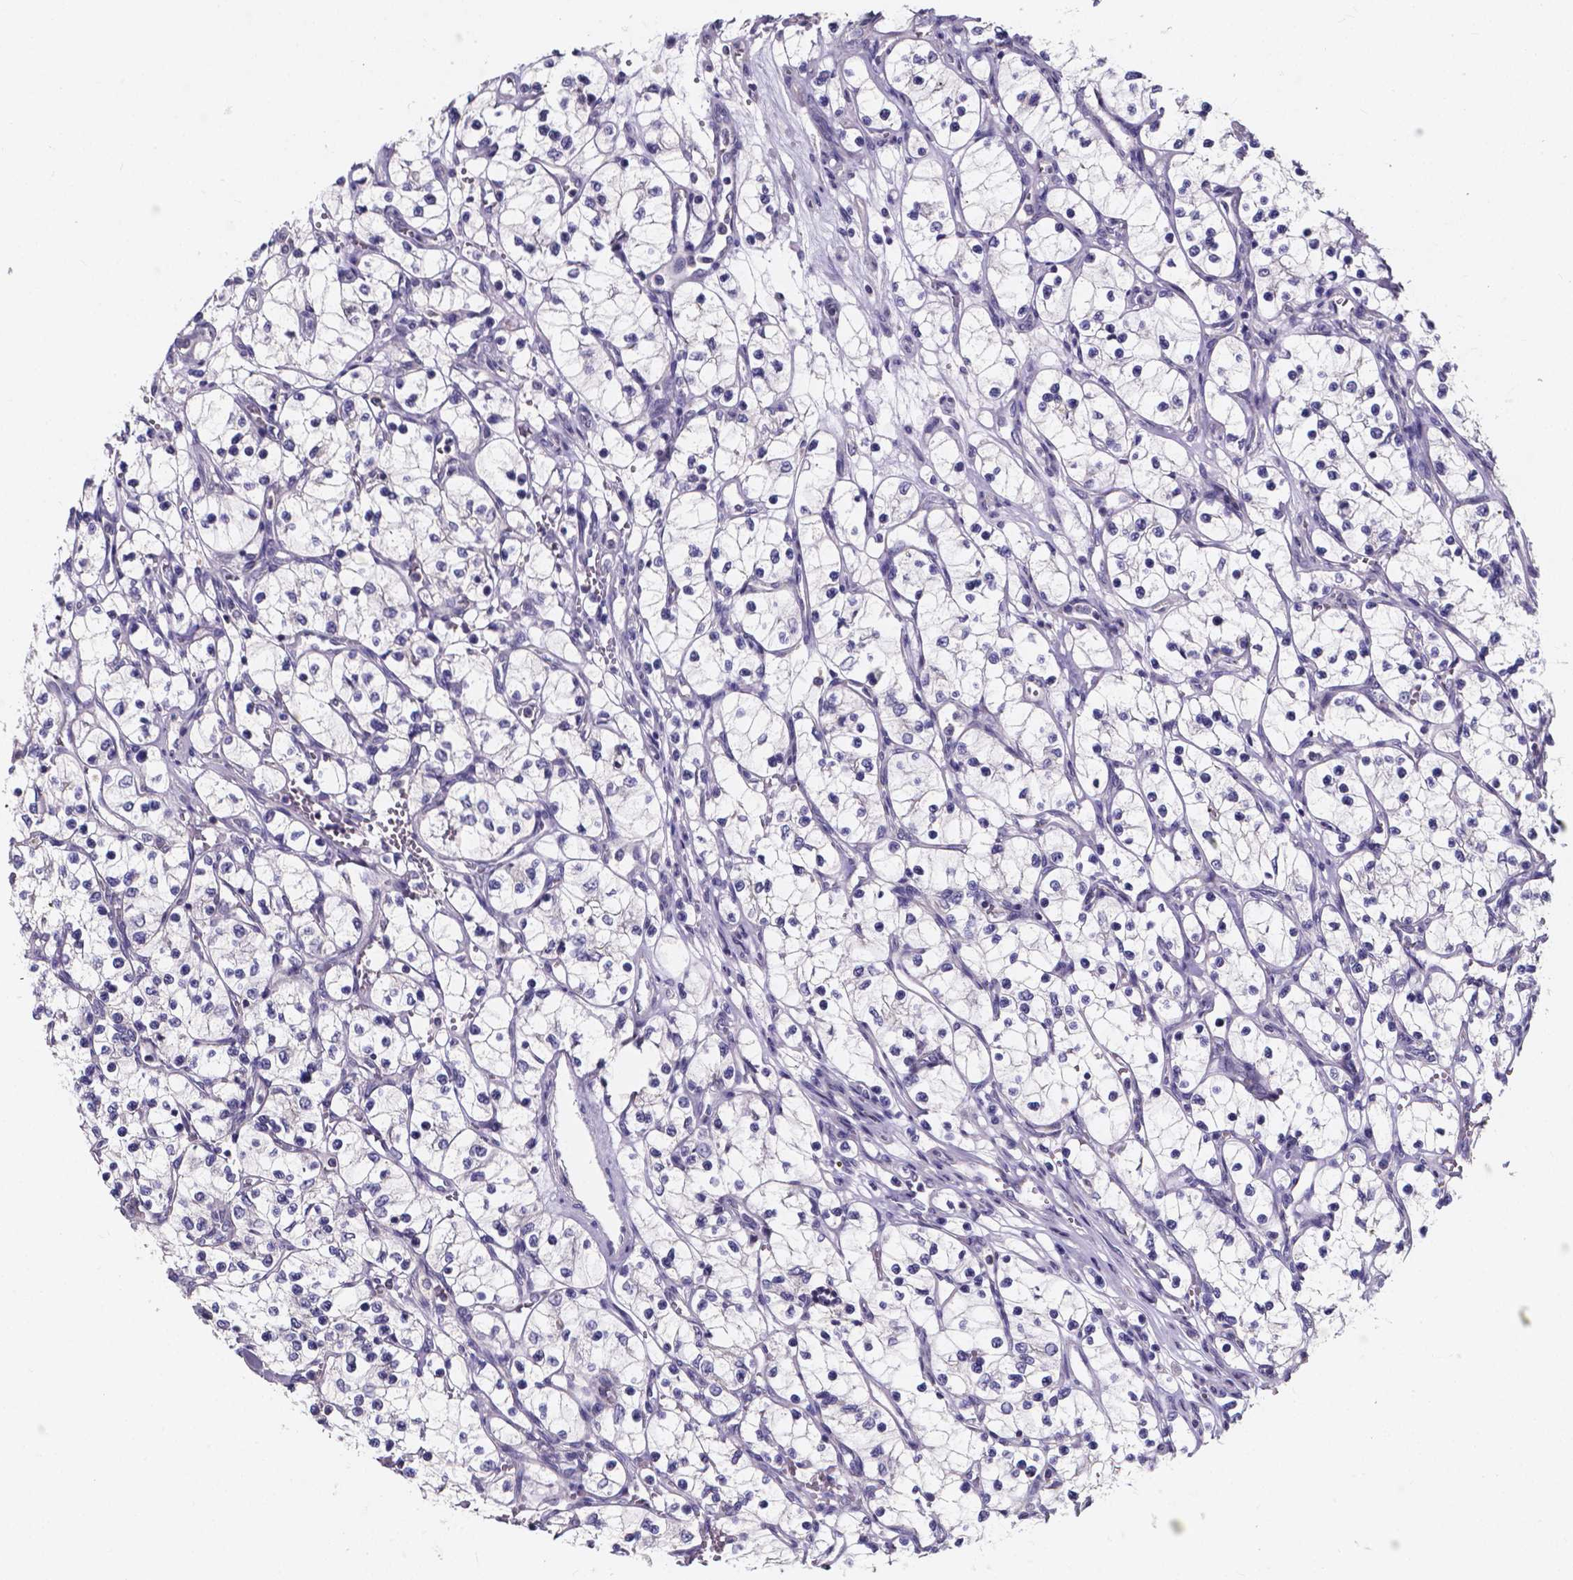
{"staining": {"intensity": "negative", "quantity": "none", "location": "none"}, "tissue": "renal cancer", "cell_type": "Tumor cells", "image_type": "cancer", "snomed": [{"axis": "morphology", "description": "Adenocarcinoma, NOS"}, {"axis": "topography", "description": "Kidney"}], "caption": "Immunohistochemical staining of renal cancer (adenocarcinoma) demonstrates no significant expression in tumor cells.", "gene": "SPOCD1", "patient": {"sex": "female", "age": 69}}